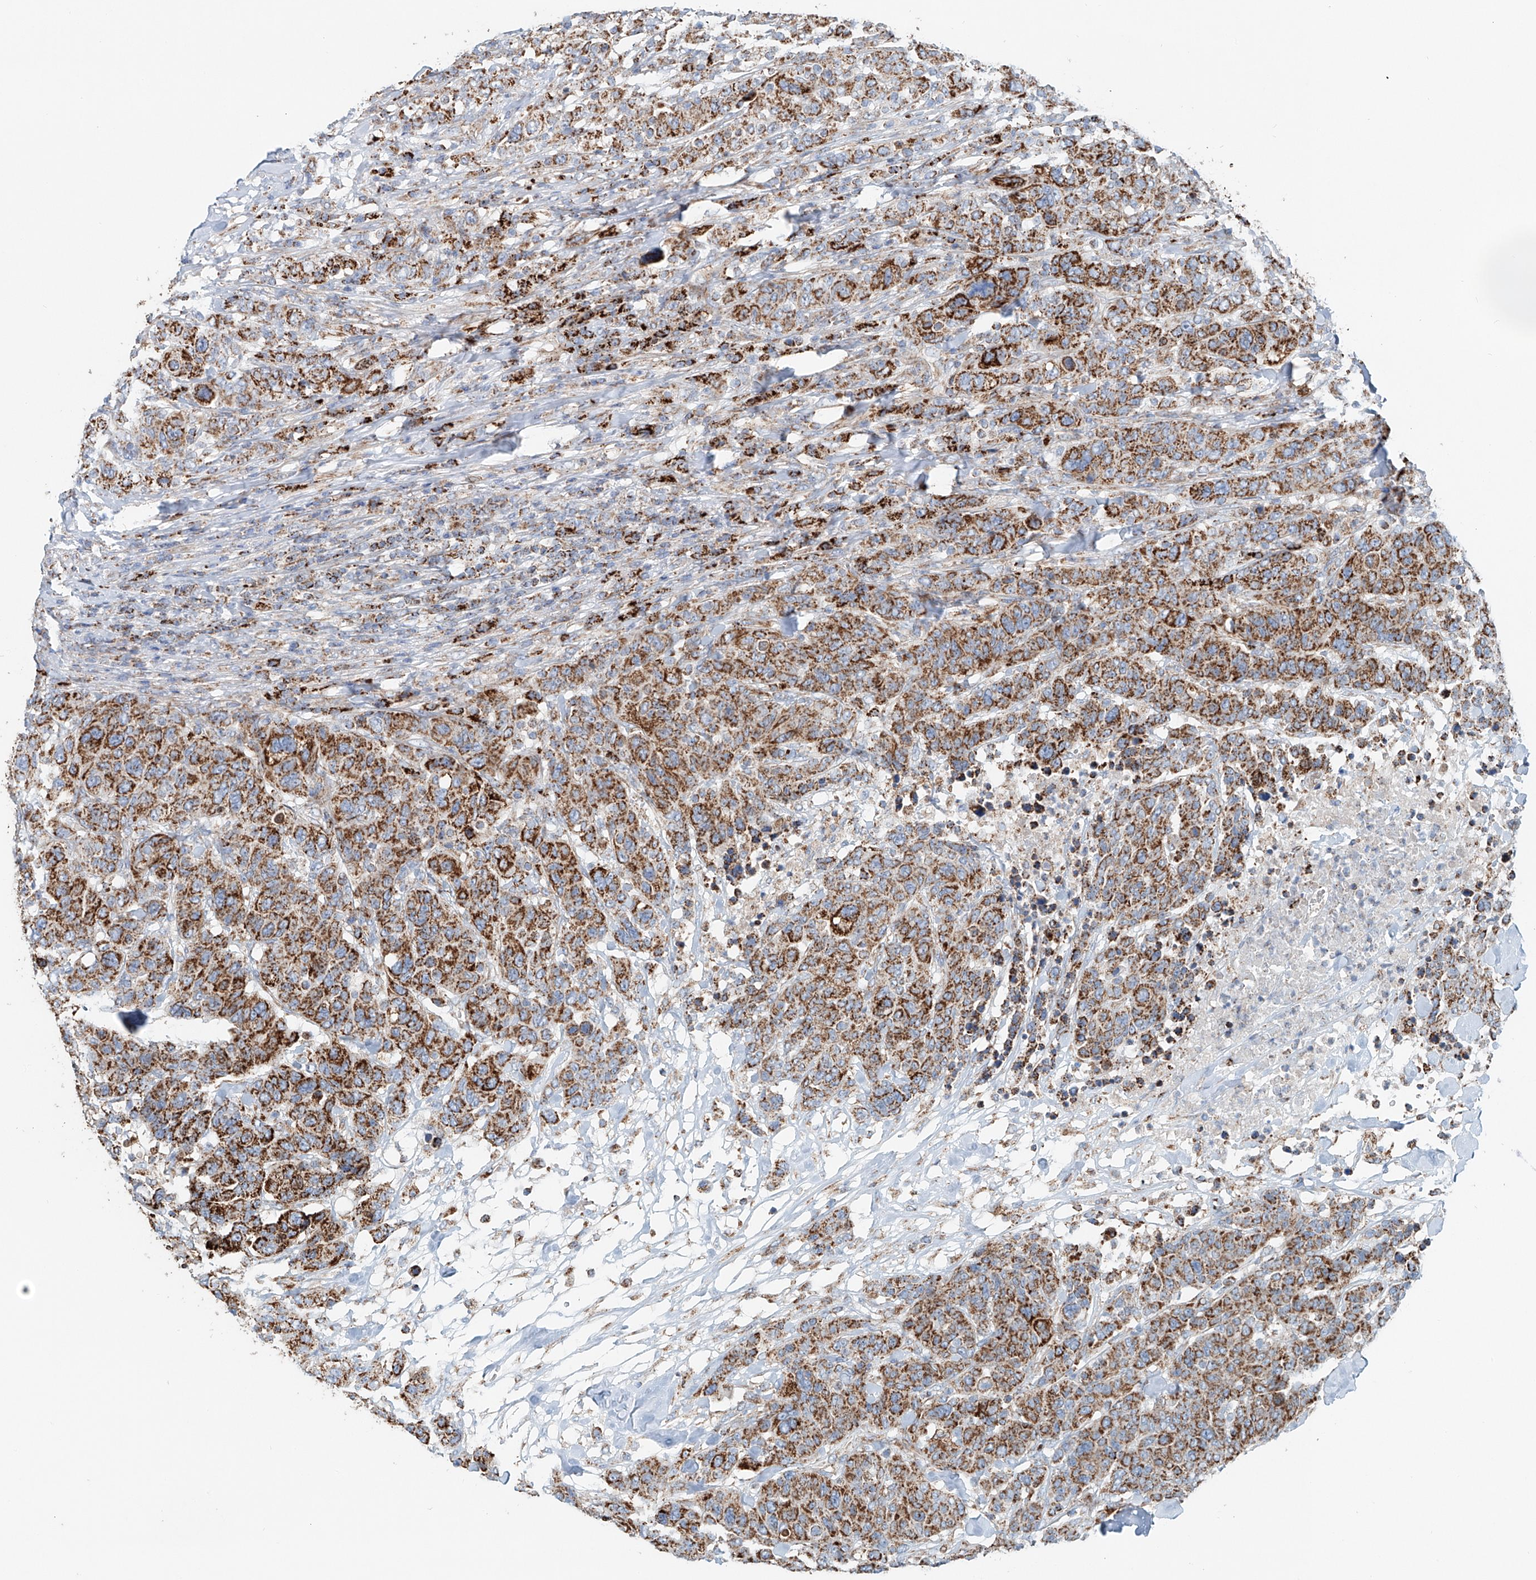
{"staining": {"intensity": "moderate", "quantity": ">75%", "location": "cytoplasmic/membranous"}, "tissue": "breast cancer", "cell_type": "Tumor cells", "image_type": "cancer", "snomed": [{"axis": "morphology", "description": "Duct carcinoma"}, {"axis": "topography", "description": "Breast"}], "caption": "There is medium levels of moderate cytoplasmic/membranous expression in tumor cells of infiltrating ductal carcinoma (breast), as demonstrated by immunohistochemical staining (brown color).", "gene": "CARD10", "patient": {"sex": "female", "age": 37}}